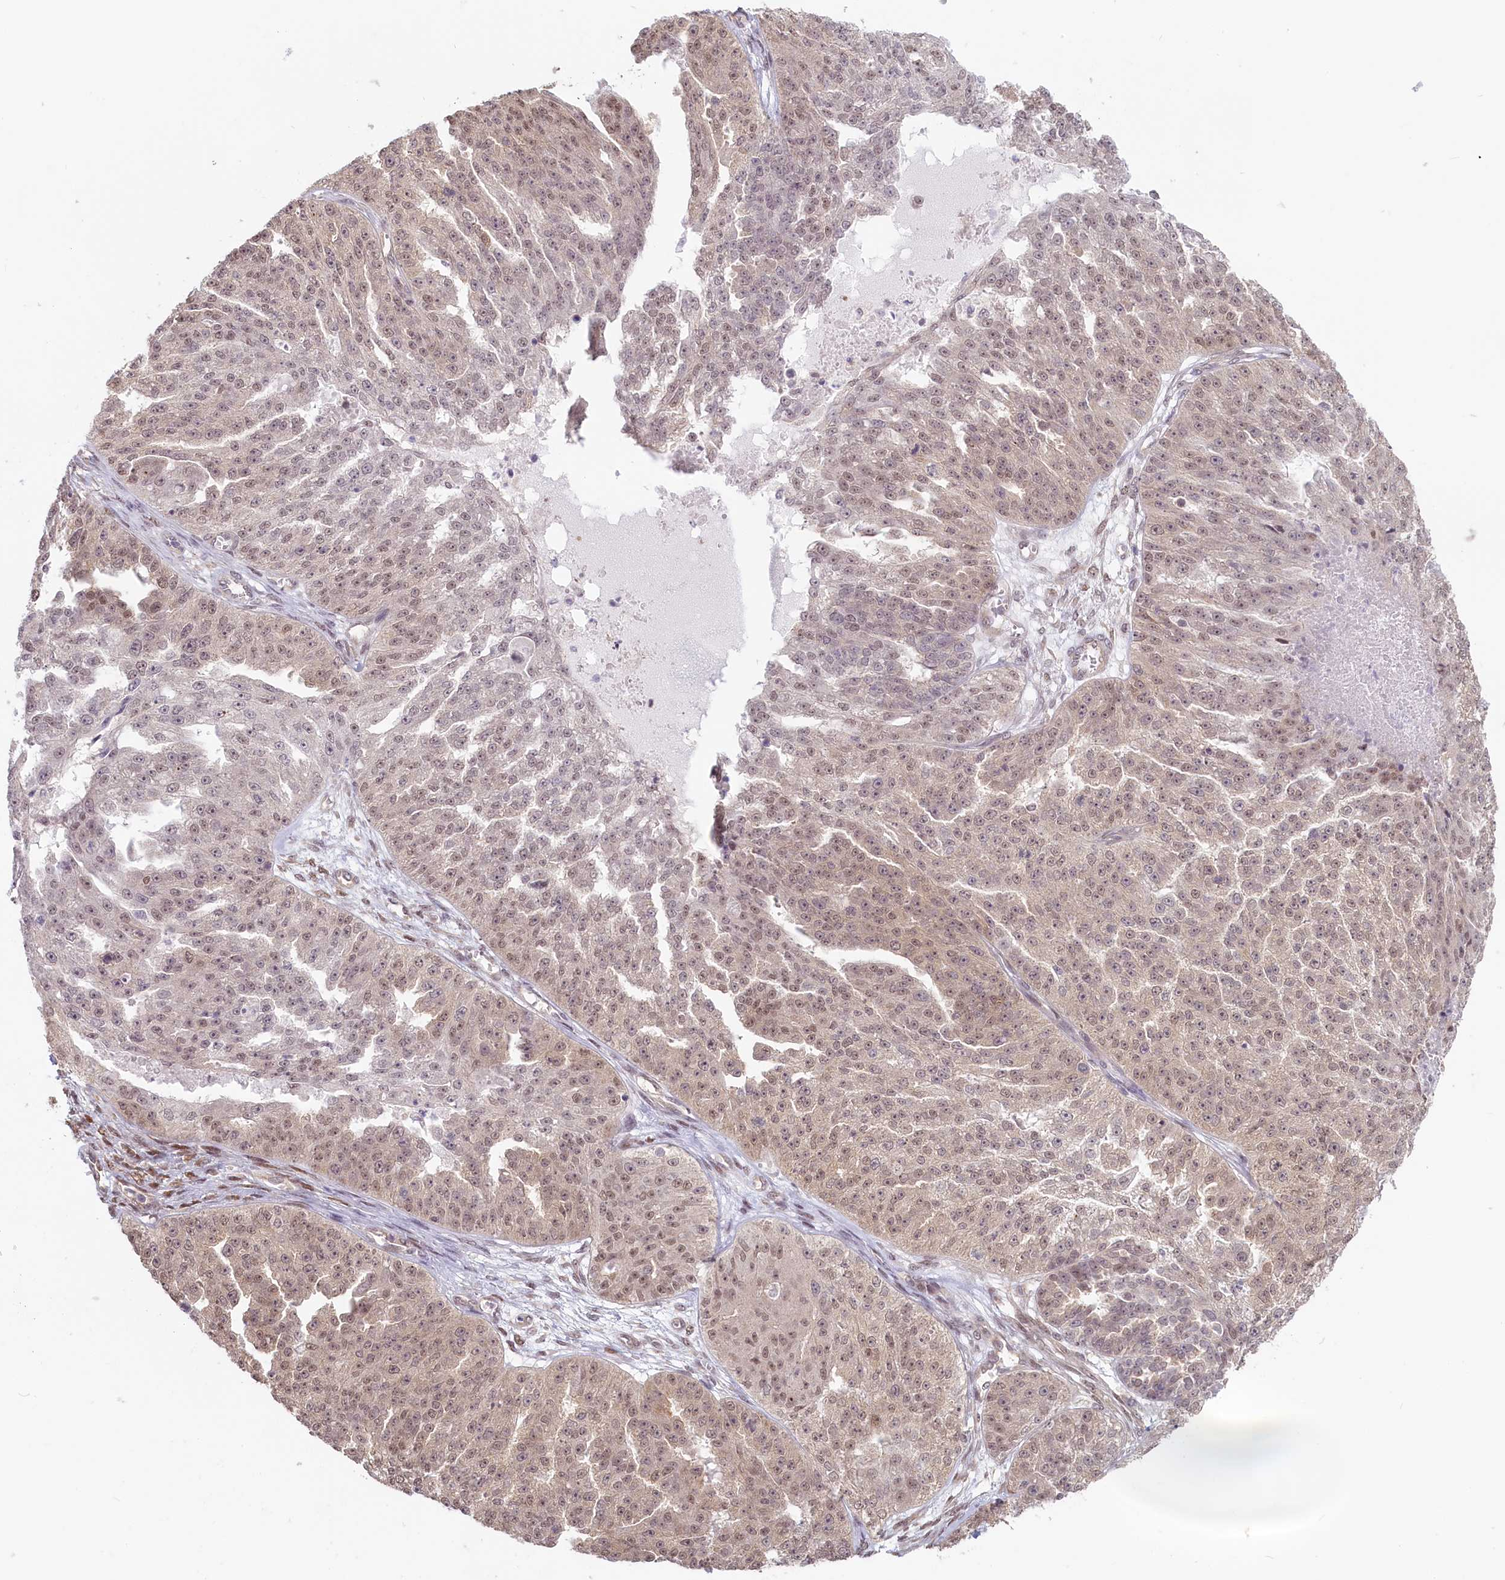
{"staining": {"intensity": "weak", "quantity": ">75%", "location": "nuclear"}, "tissue": "ovarian cancer", "cell_type": "Tumor cells", "image_type": "cancer", "snomed": [{"axis": "morphology", "description": "Cystadenocarcinoma, serous, NOS"}, {"axis": "topography", "description": "Ovary"}], "caption": "Weak nuclear positivity for a protein is identified in approximately >75% of tumor cells of ovarian cancer using IHC.", "gene": "C19orf44", "patient": {"sex": "female", "age": 58}}